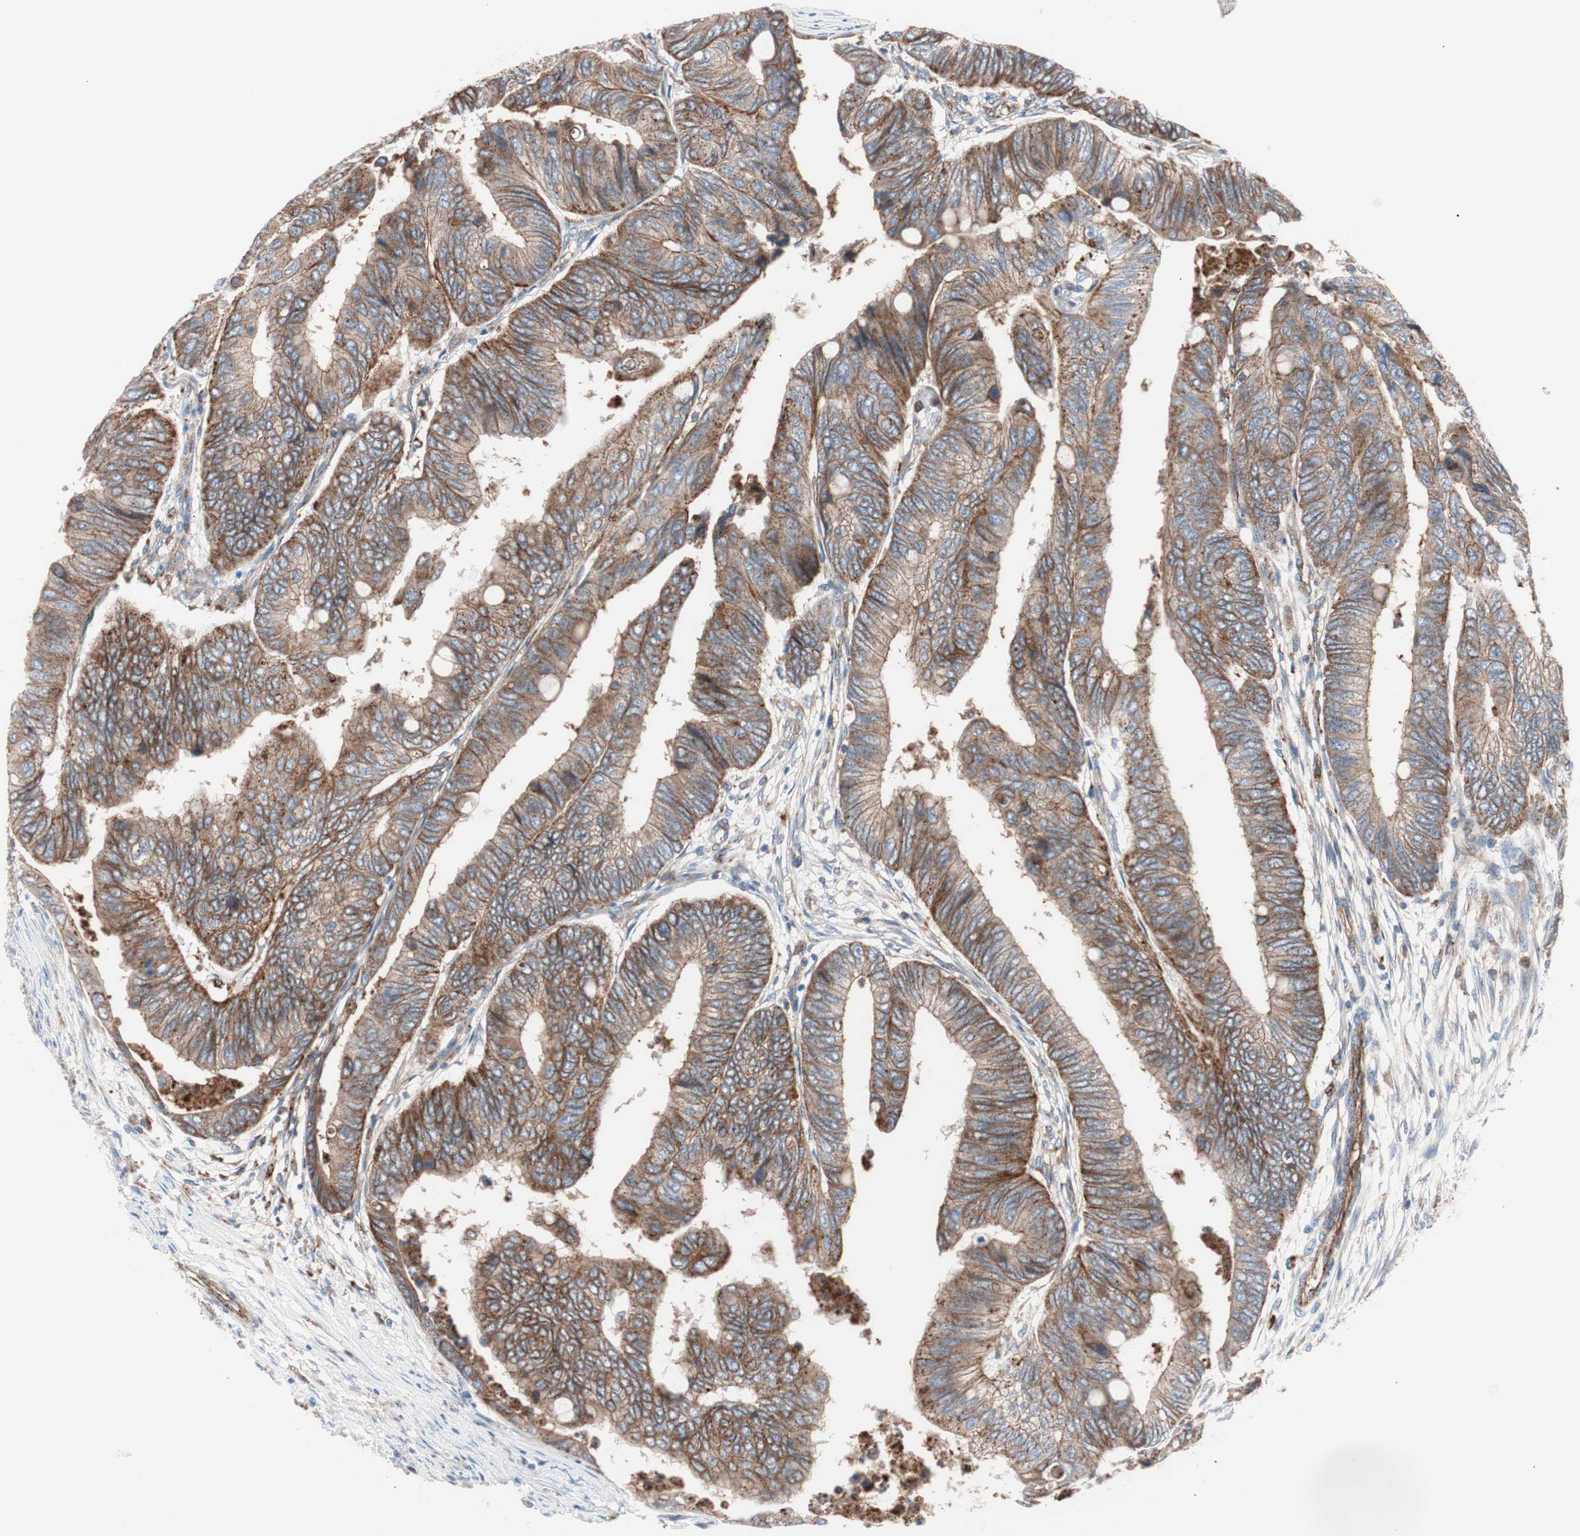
{"staining": {"intensity": "strong", "quantity": ">75%", "location": "cytoplasmic/membranous"}, "tissue": "colorectal cancer", "cell_type": "Tumor cells", "image_type": "cancer", "snomed": [{"axis": "morphology", "description": "Normal tissue, NOS"}, {"axis": "morphology", "description": "Adenocarcinoma, NOS"}, {"axis": "topography", "description": "Rectum"}, {"axis": "topography", "description": "Peripheral nerve tissue"}], "caption": "This image reveals immunohistochemistry (IHC) staining of colorectal adenocarcinoma, with high strong cytoplasmic/membranous staining in approximately >75% of tumor cells.", "gene": "FLOT2", "patient": {"sex": "male", "age": 92}}